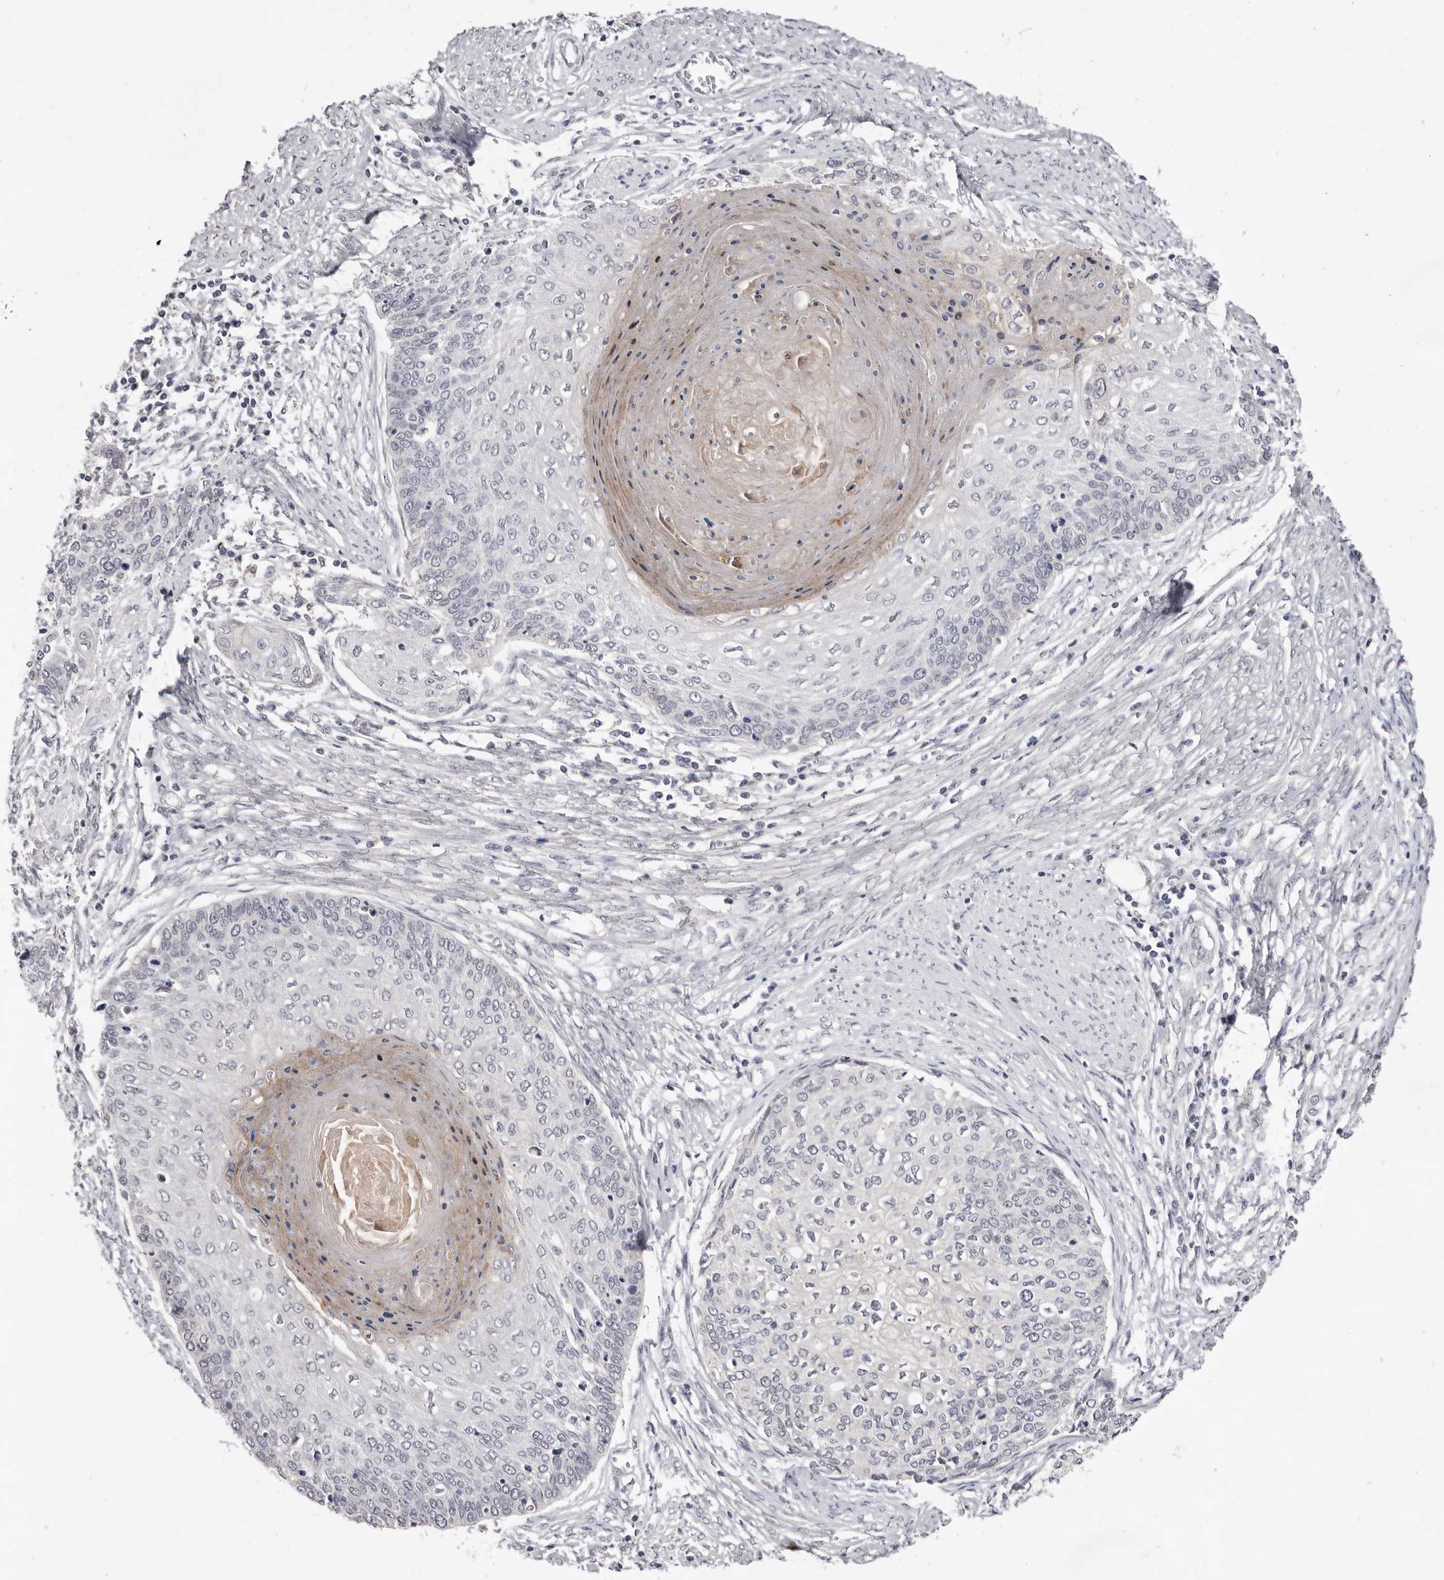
{"staining": {"intensity": "negative", "quantity": "none", "location": "none"}, "tissue": "cervical cancer", "cell_type": "Tumor cells", "image_type": "cancer", "snomed": [{"axis": "morphology", "description": "Squamous cell carcinoma, NOS"}, {"axis": "topography", "description": "Cervix"}], "caption": "This is a histopathology image of immunohistochemistry staining of cervical cancer, which shows no positivity in tumor cells.", "gene": "DOP1A", "patient": {"sex": "female", "age": 37}}